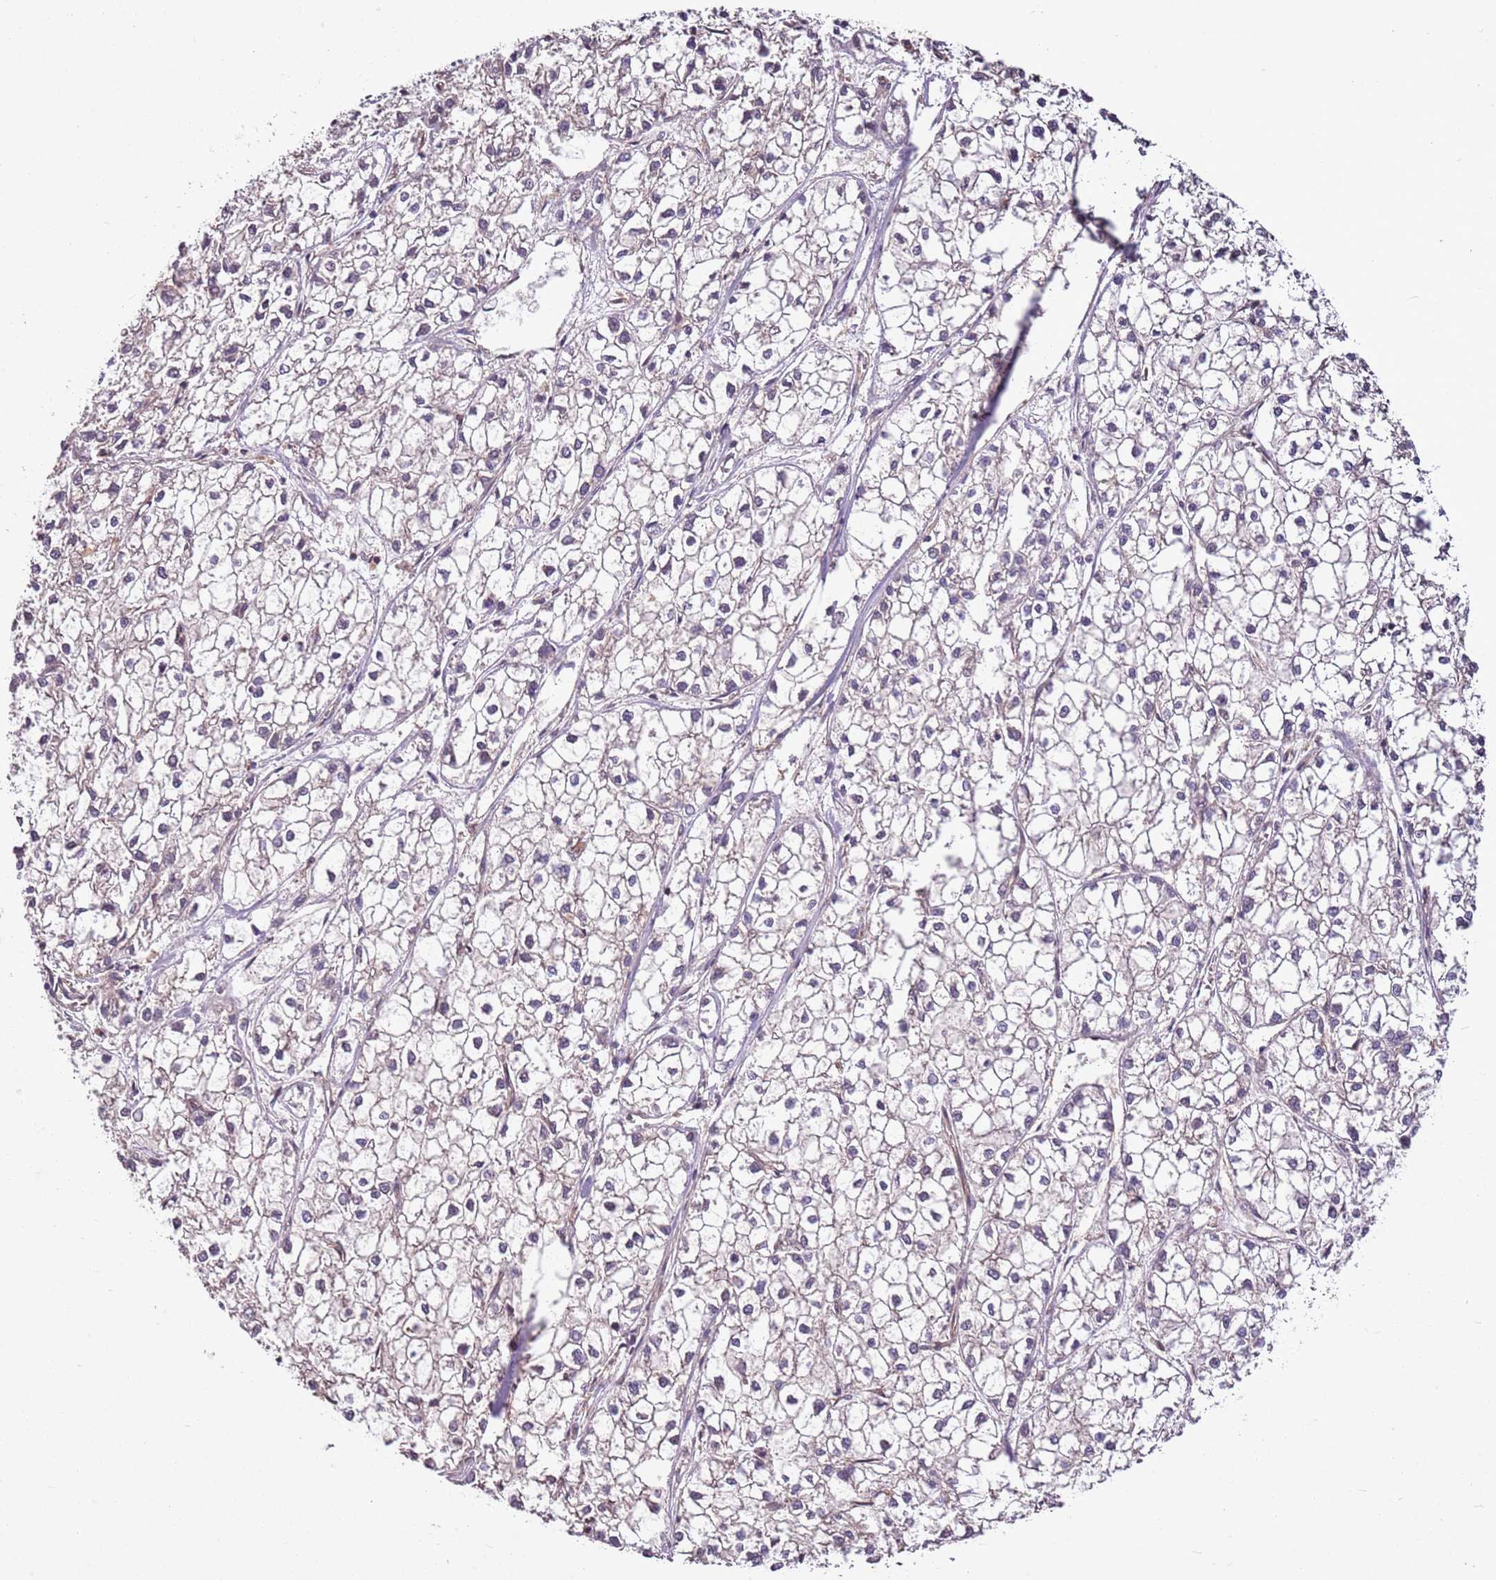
{"staining": {"intensity": "negative", "quantity": "none", "location": "none"}, "tissue": "liver cancer", "cell_type": "Tumor cells", "image_type": "cancer", "snomed": [{"axis": "morphology", "description": "Carcinoma, Hepatocellular, NOS"}, {"axis": "topography", "description": "Liver"}], "caption": "Photomicrograph shows no significant protein positivity in tumor cells of liver cancer.", "gene": "BBS5", "patient": {"sex": "female", "age": 43}}